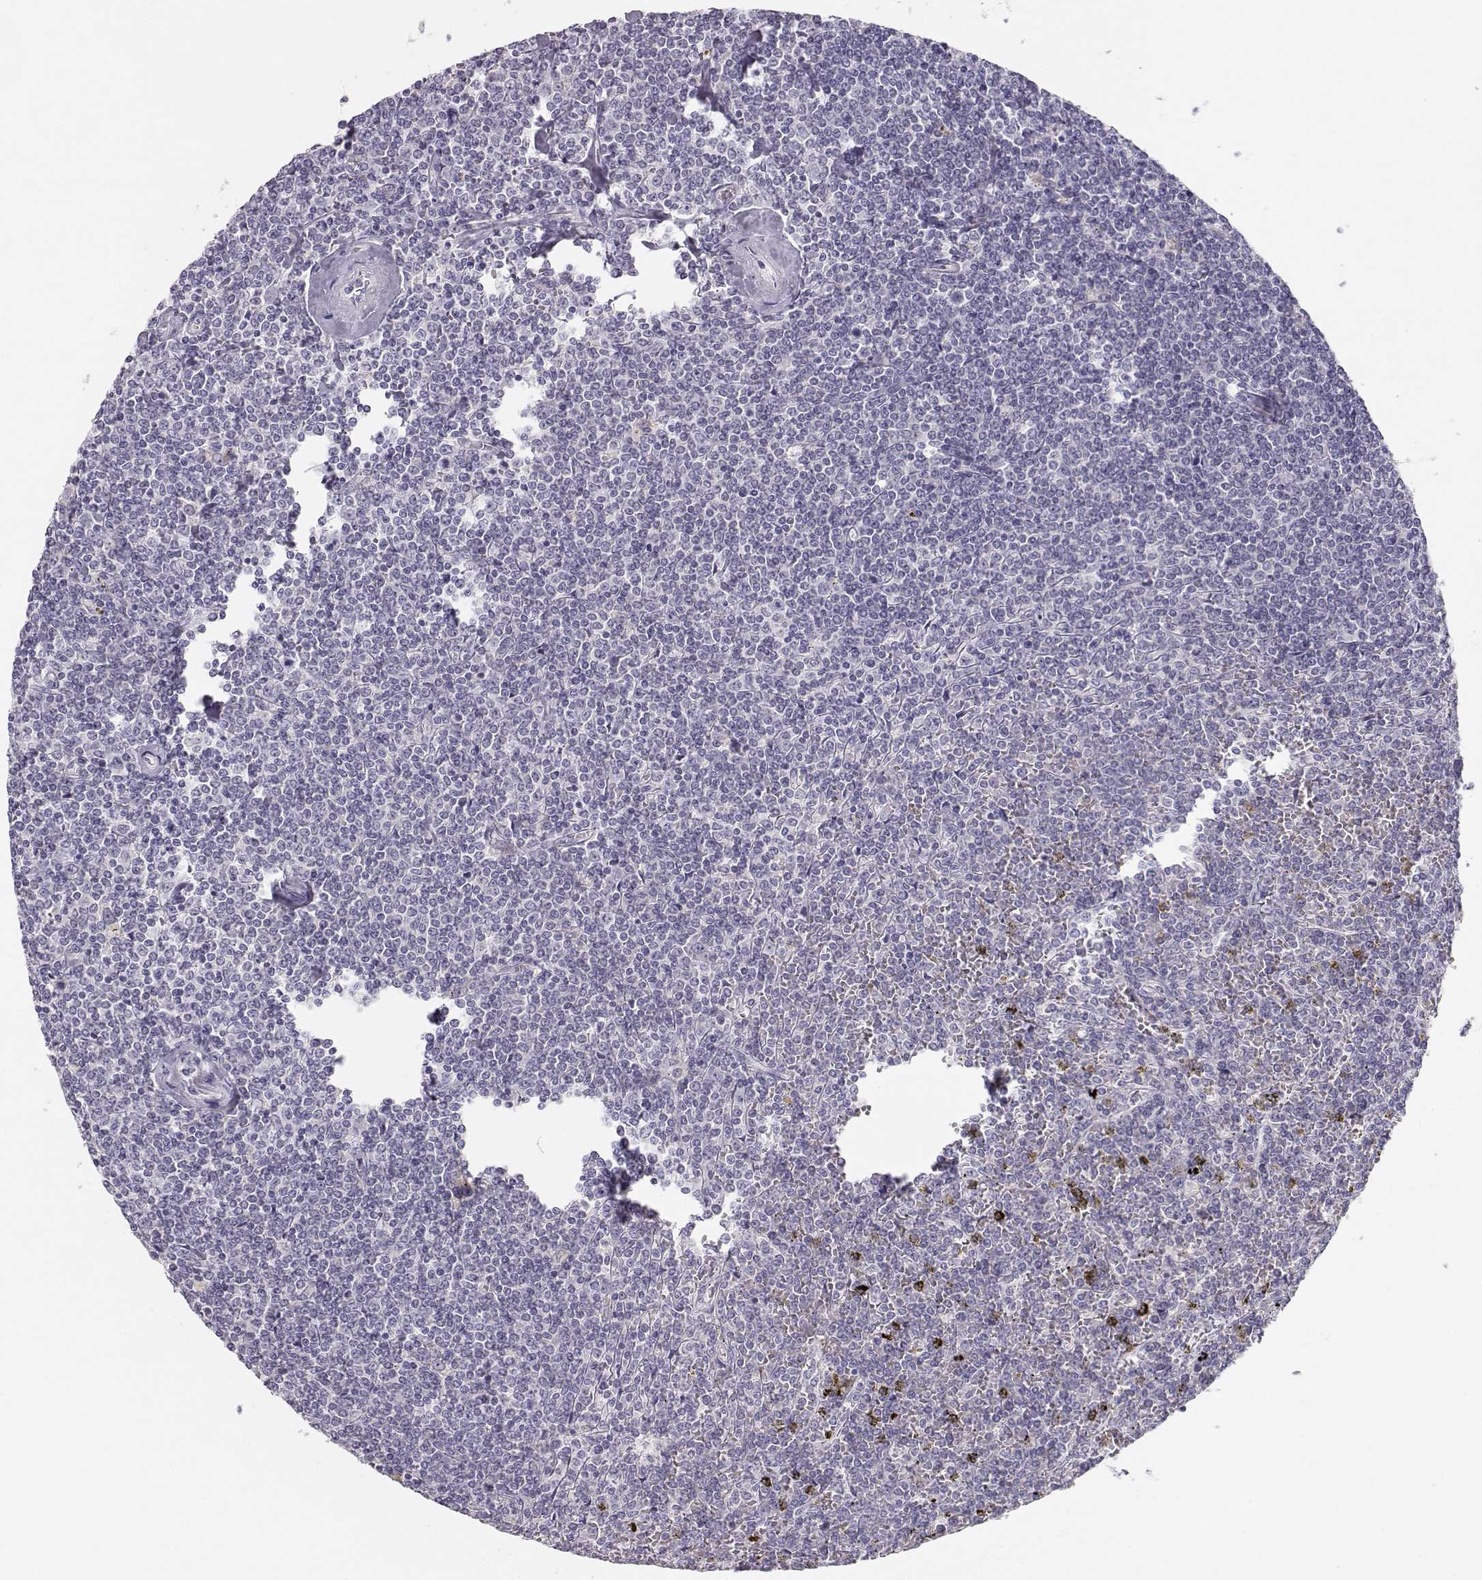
{"staining": {"intensity": "negative", "quantity": "none", "location": "none"}, "tissue": "lymphoma", "cell_type": "Tumor cells", "image_type": "cancer", "snomed": [{"axis": "morphology", "description": "Malignant lymphoma, non-Hodgkin's type, Low grade"}, {"axis": "topography", "description": "Spleen"}], "caption": "High power microscopy micrograph of an immunohistochemistry (IHC) micrograph of lymphoma, revealing no significant positivity in tumor cells. Nuclei are stained in blue.", "gene": "LEPR", "patient": {"sex": "female", "age": 19}}